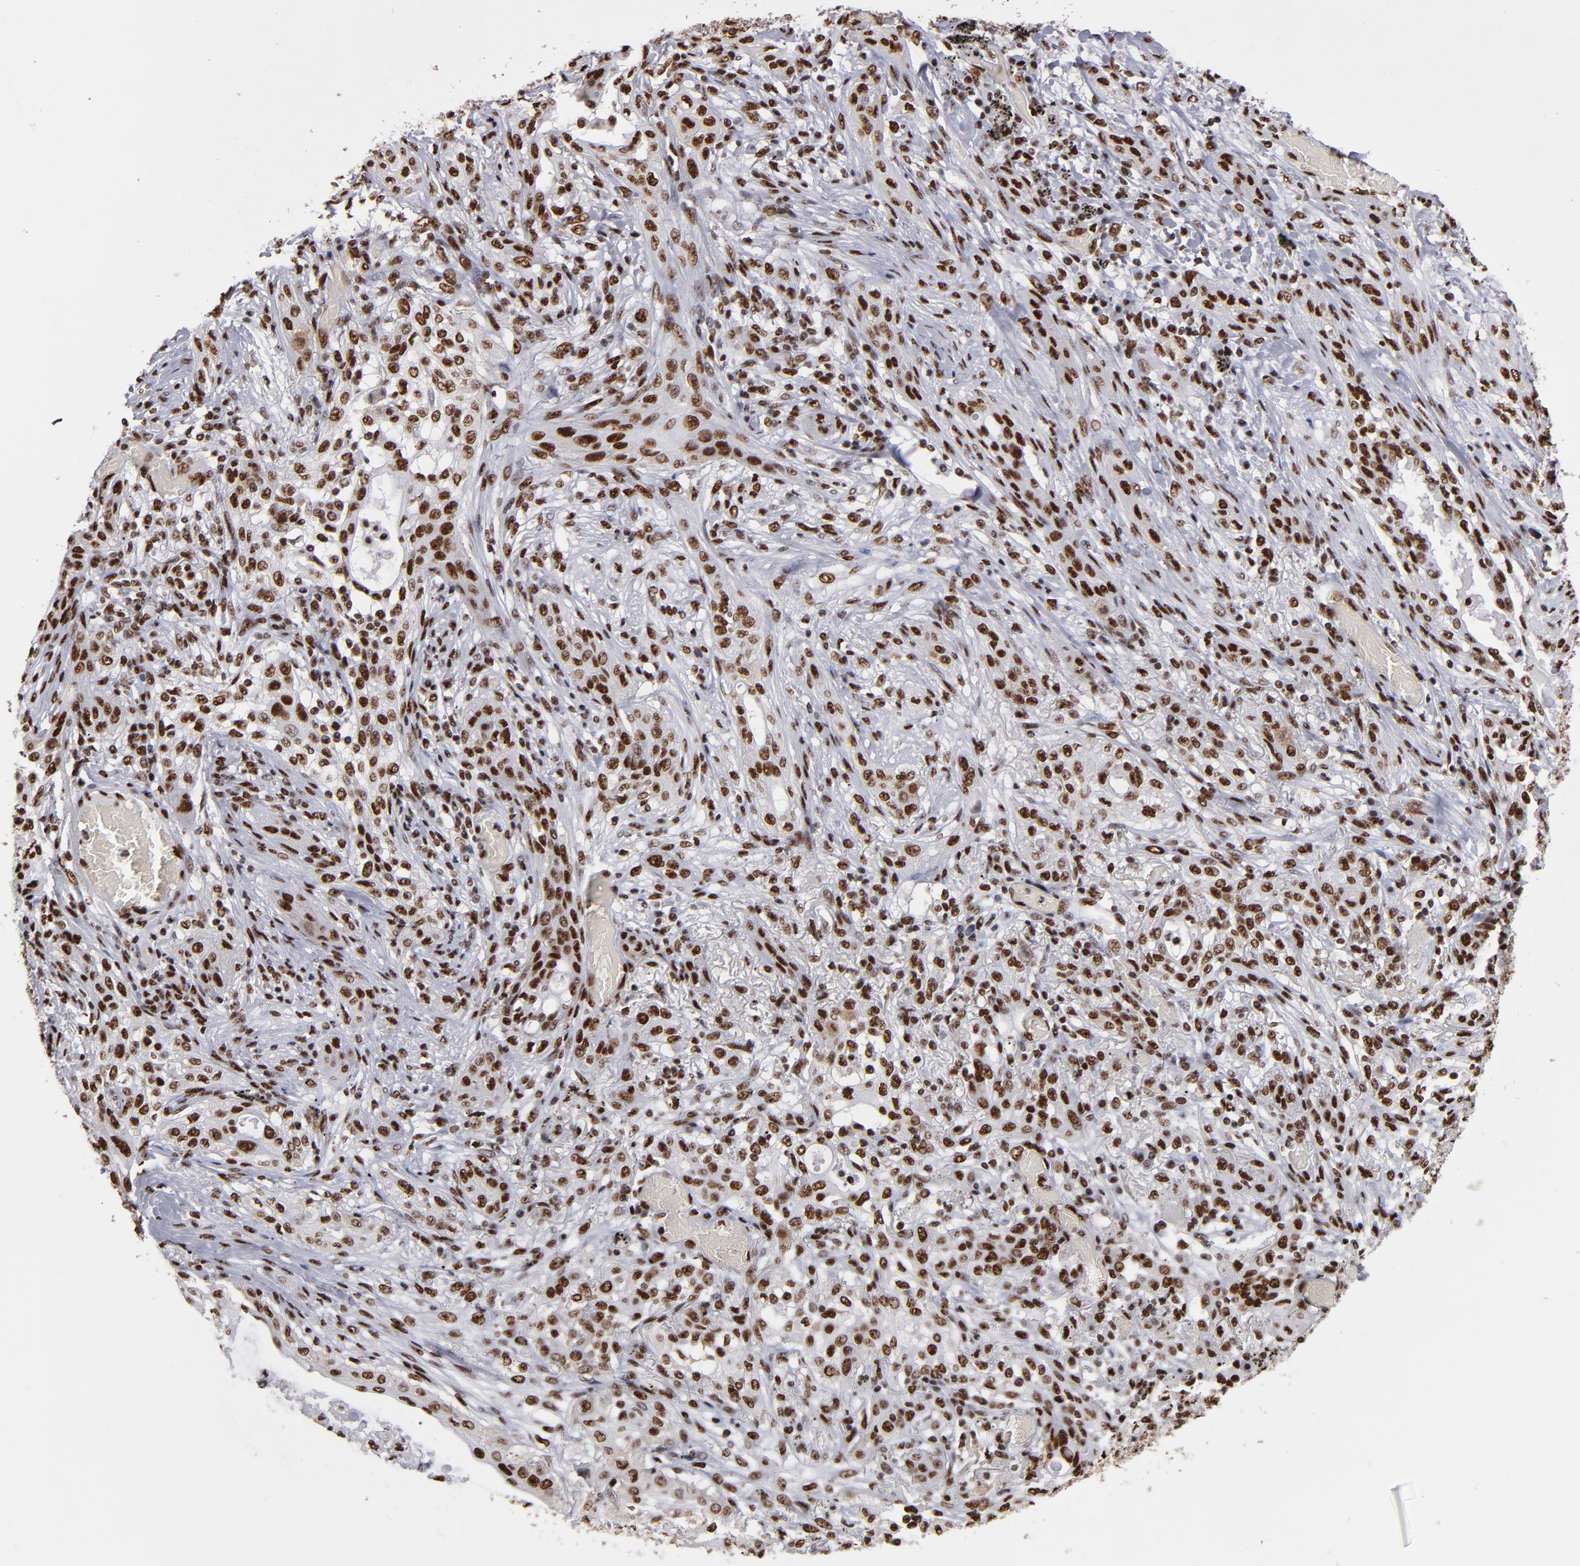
{"staining": {"intensity": "strong", "quantity": ">75%", "location": "nuclear"}, "tissue": "lung cancer", "cell_type": "Tumor cells", "image_type": "cancer", "snomed": [{"axis": "morphology", "description": "Squamous cell carcinoma, NOS"}, {"axis": "topography", "description": "Lung"}], "caption": "Lung cancer (squamous cell carcinoma) stained for a protein (brown) displays strong nuclear positive positivity in approximately >75% of tumor cells.", "gene": "MRE11", "patient": {"sex": "female", "age": 47}}